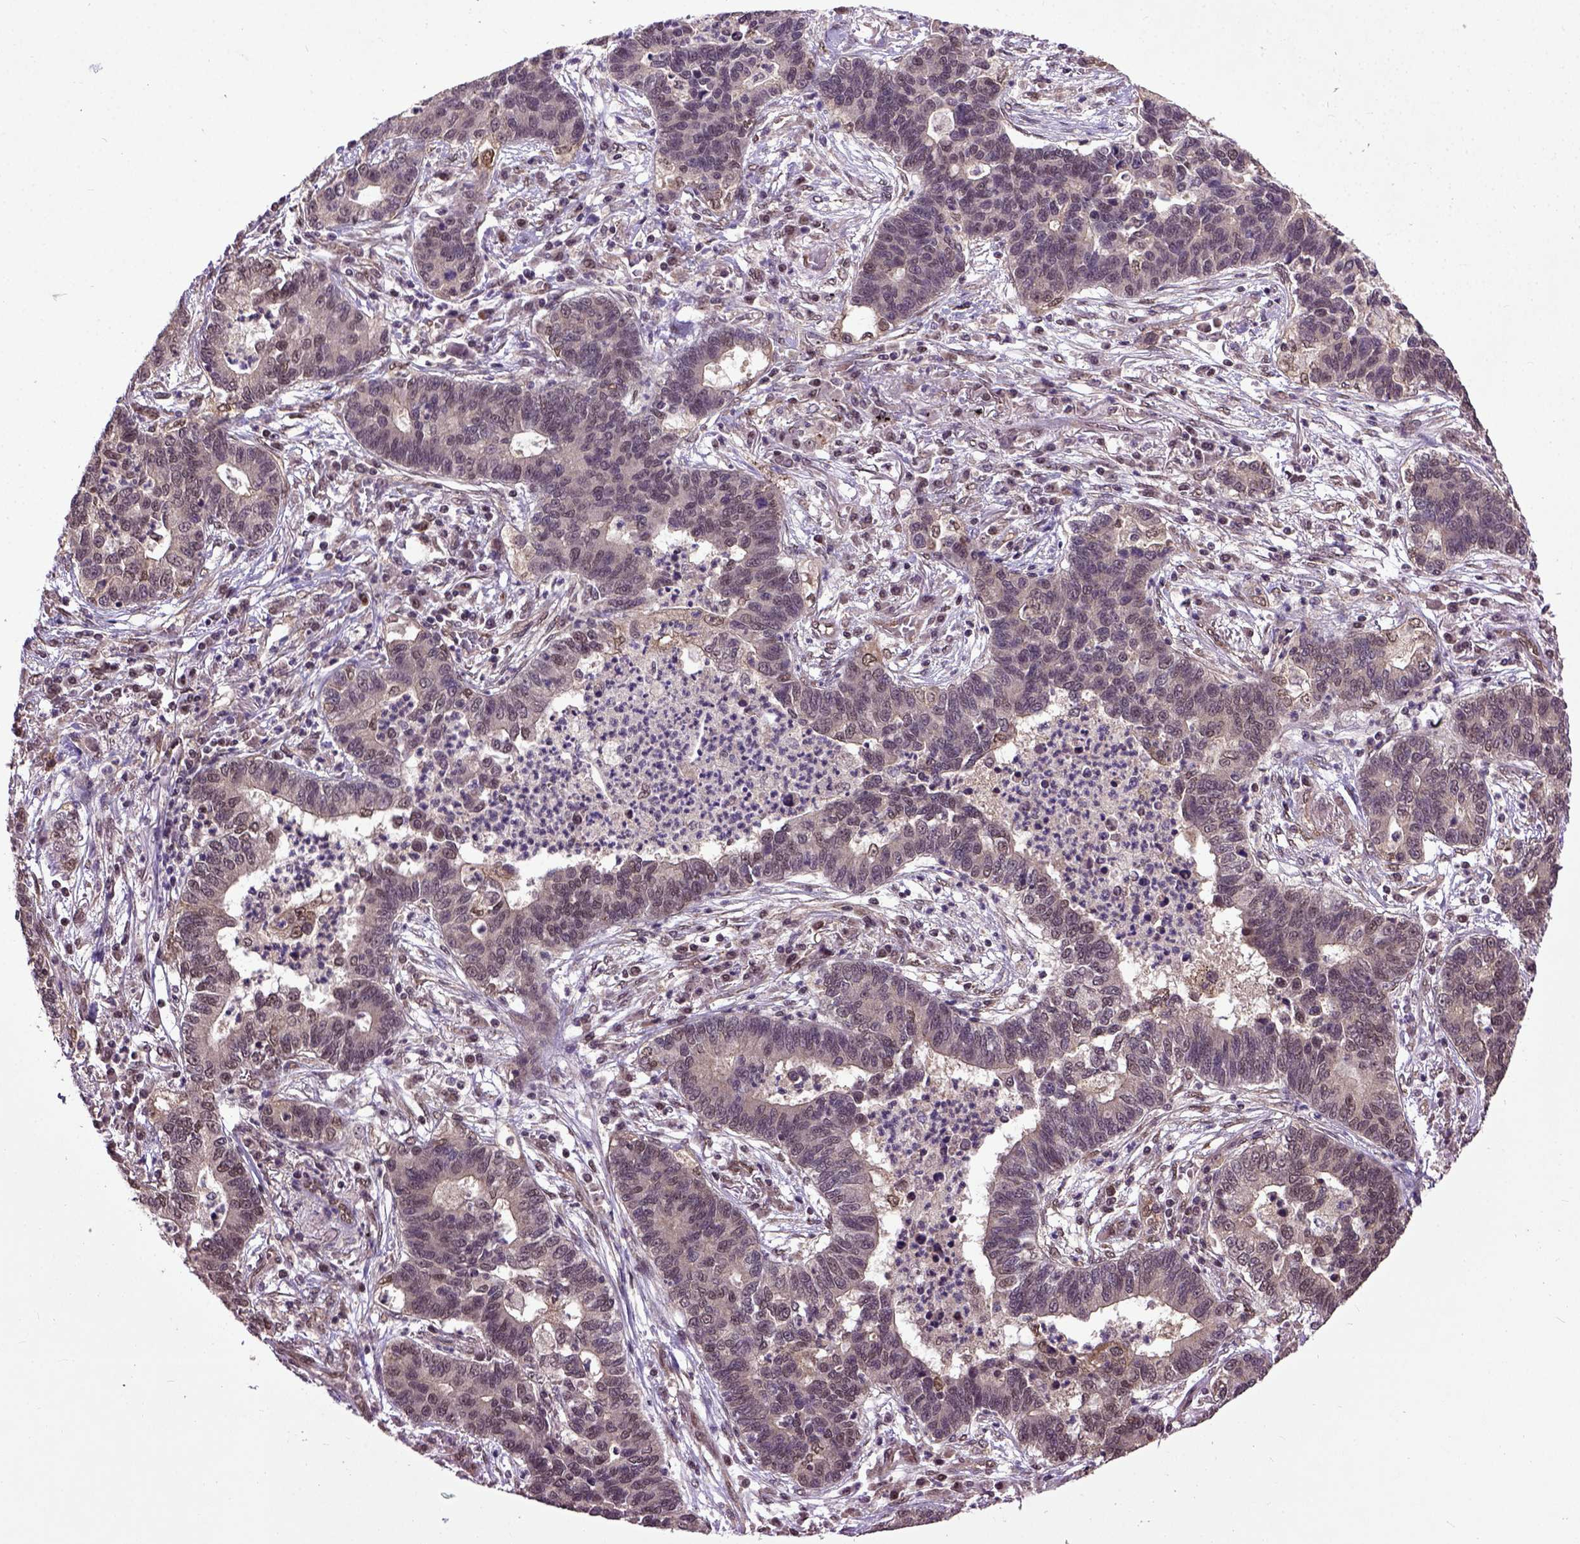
{"staining": {"intensity": "weak", "quantity": "25%-75%", "location": "nuclear"}, "tissue": "lung cancer", "cell_type": "Tumor cells", "image_type": "cancer", "snomed": [{"axis": "morphology", "description": "Adenocarcinoma, NOS"}, {"axis": "topography", "description": "Lung"}], "caption": "Immunohistochemical staining of lung cancer reveals weak nuclear protein positivity in about 25%-75% of tumor cells. (DAB IHC, brown staining for protein, blue staining for nuclei).", "gene": "UBA3", "patient": {"sex": "female", "age": 57}}